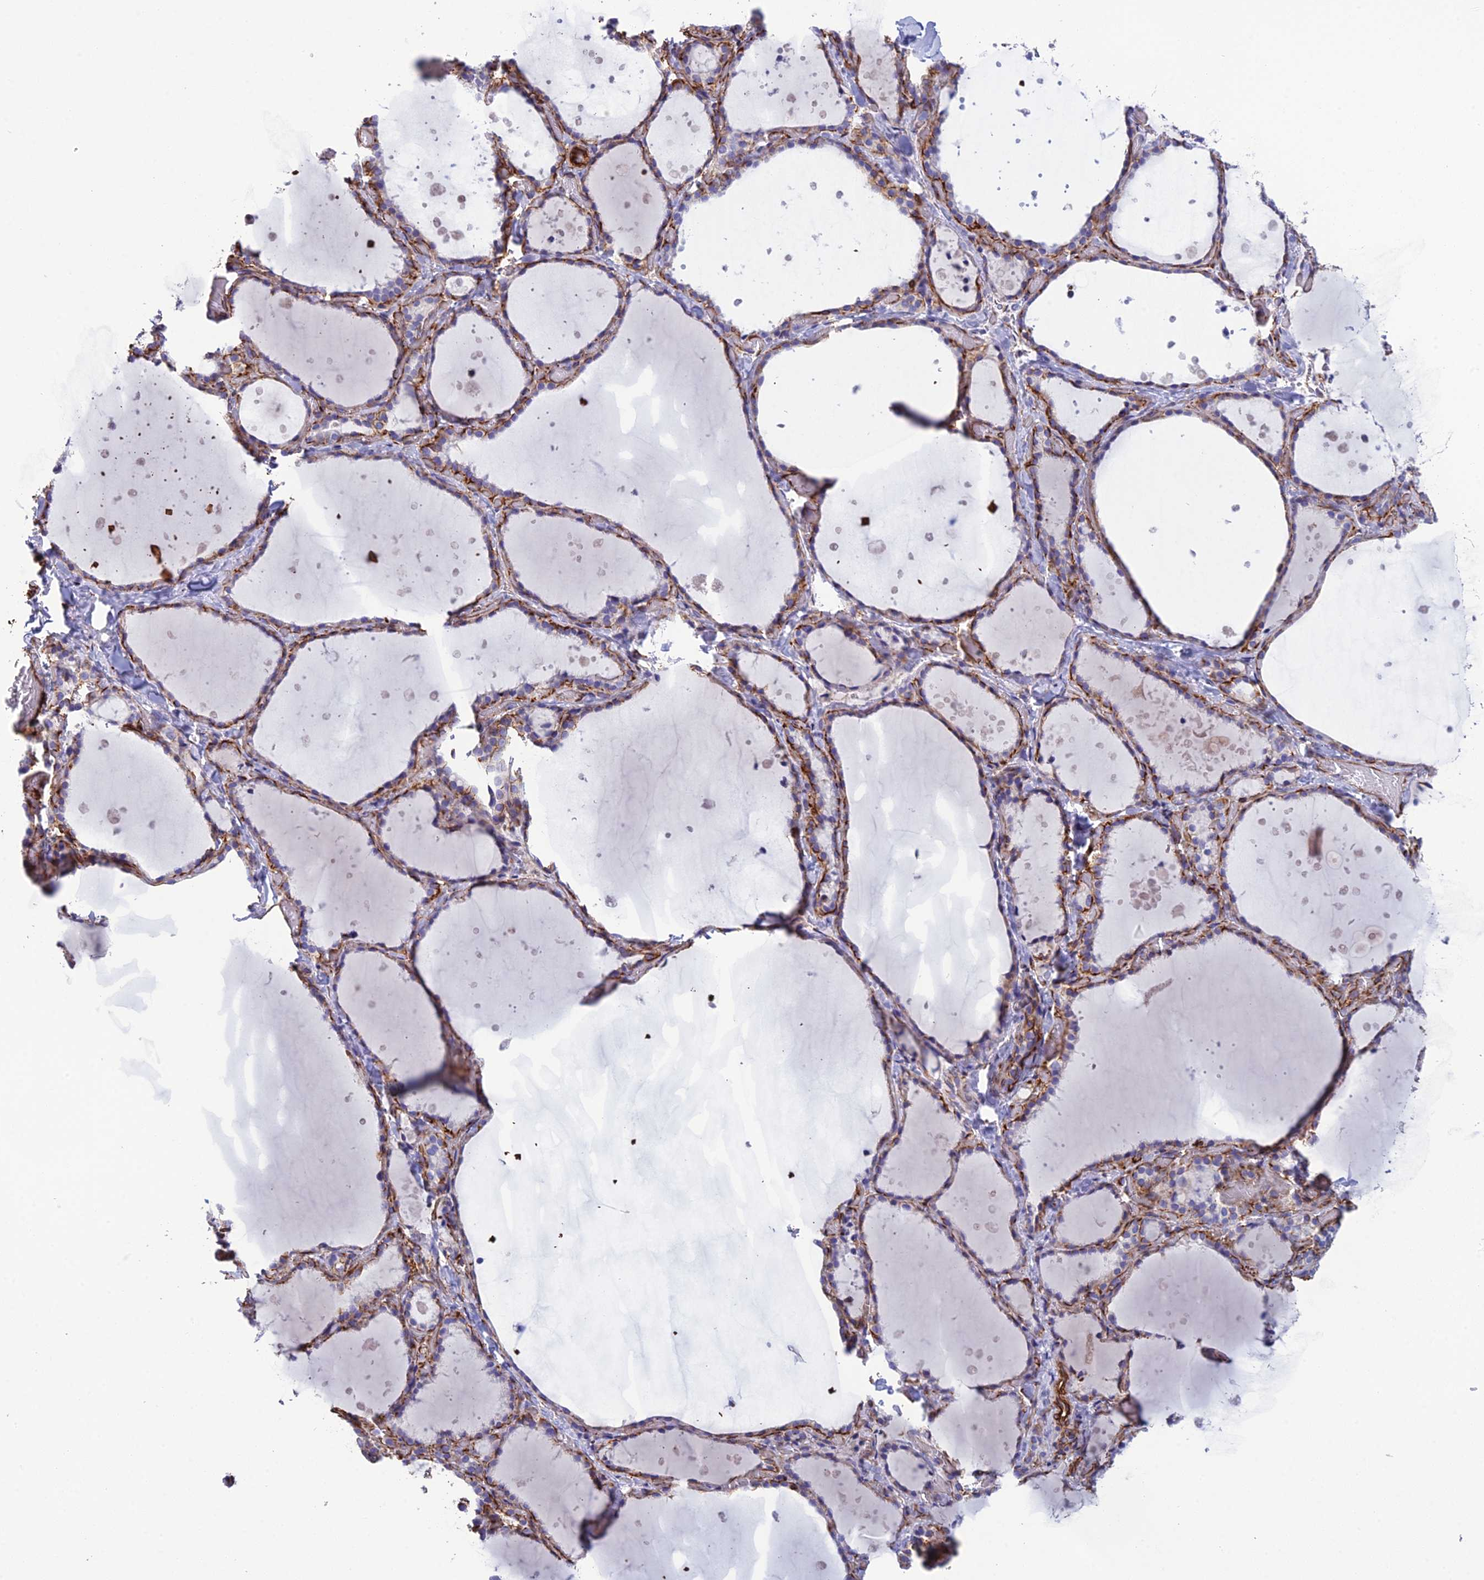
{"staining": {"intensity": "weak", "quantity": "<25%", "location": "cytoplasmic/membranous"}, "tissue": "thyroid gland", "cell_type": "Glandular cells", "image_type": "normal", "snomed": [{"axis": "morphology", "description": "Normal tissue, NOS"}, {"axis": "topography", "description": "Thyroid gland"}], "caption": "The photomicrograph displays no staining of glandular cells in benign thyroid gland.", "gene": "FBXL20", "patient": {"sex": "female", "age": 44}}